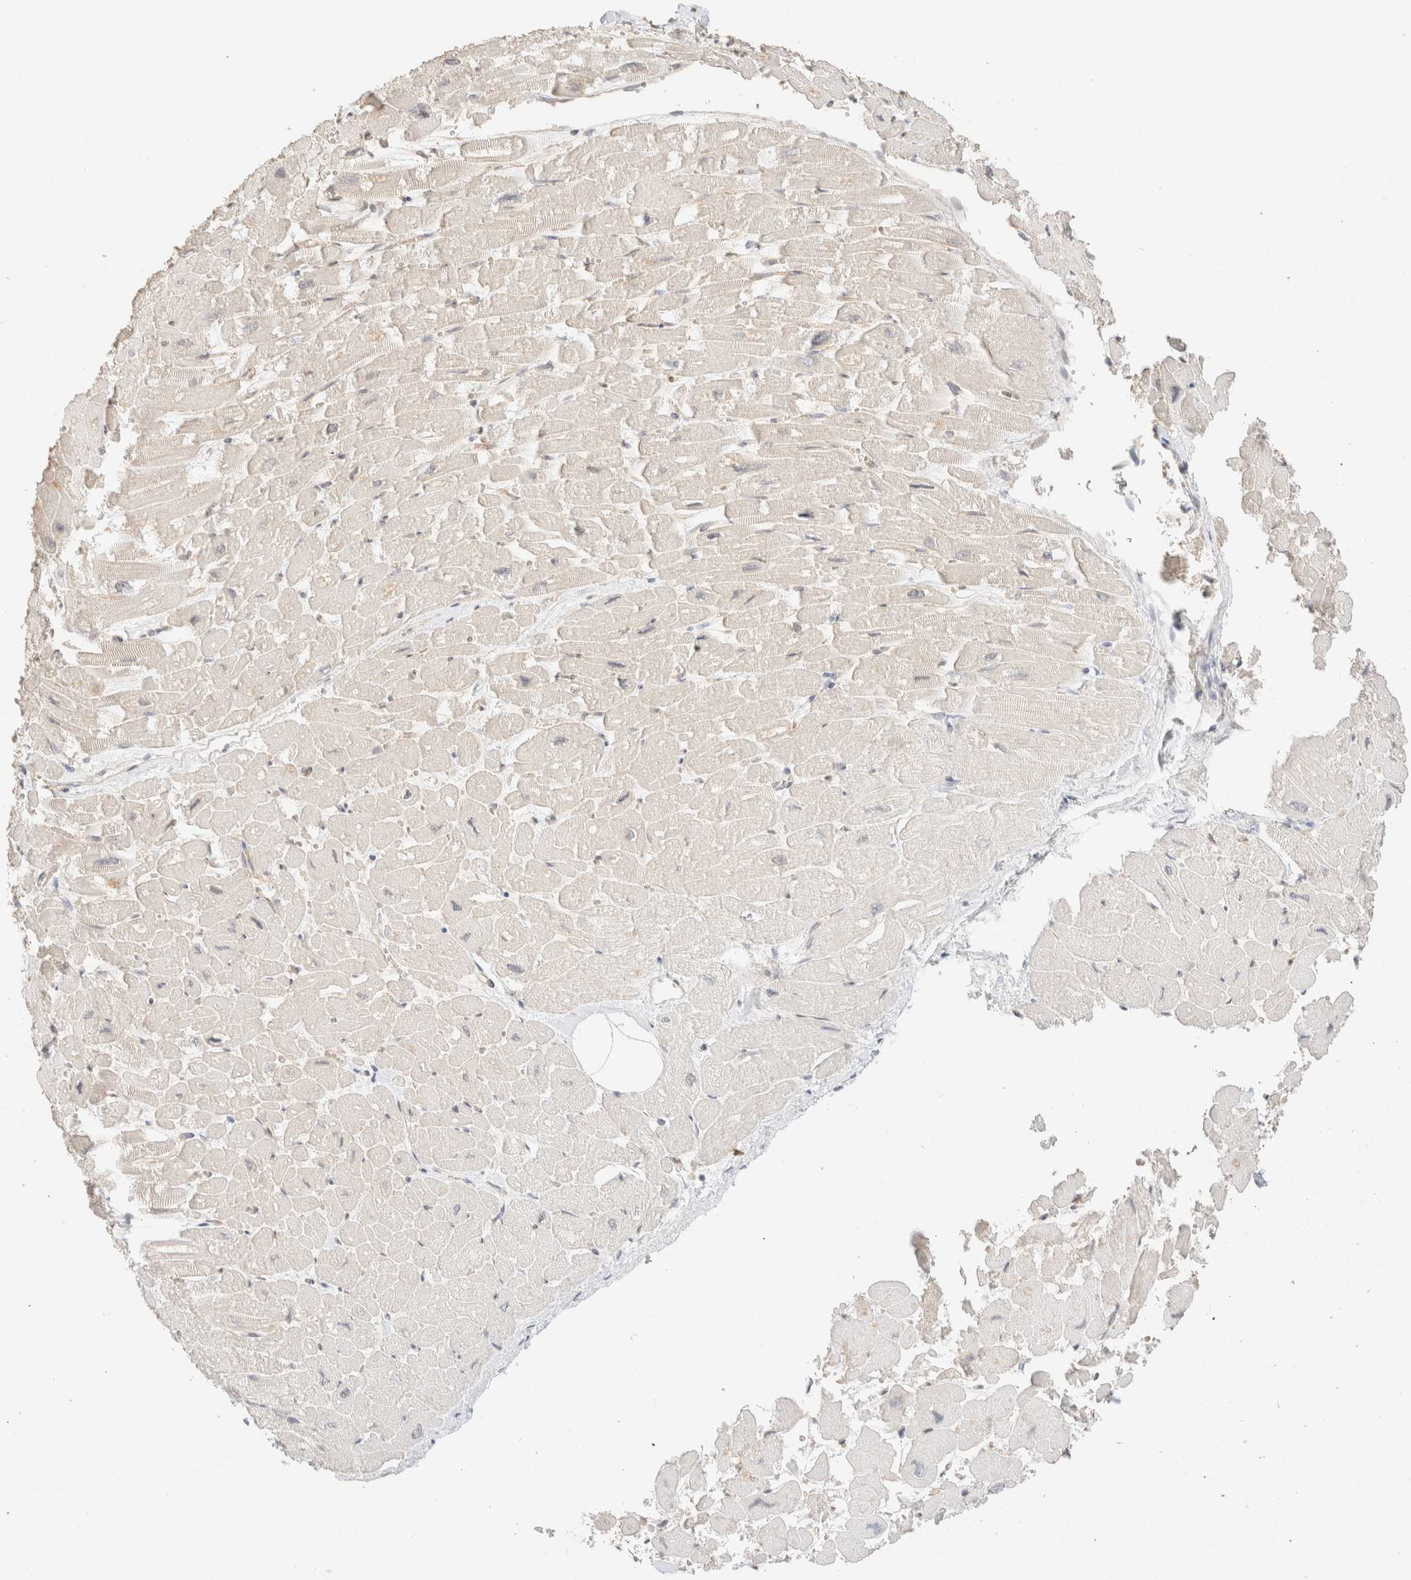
{"staining": {"intensity": "moderate", "quantity": "<25%", "location": "cytoplasmic/membranous"}, "tissue": "heart muscle", "cell_type": "Cardiomyocytes", "image_type": "normal", "snomed": [{"axis": "morphology", "description": "Normal tissue, NOS"}, {"axis": "topography", "description": "Heart"}], "caption": "Brown immunohistochemical staining in unremarkable heart muscle displays moderate cytoplasmic/membranous positivity in approximately <25% of cardiomyocytes. (brown staining indicates protein expression, while blue staining denotes nuclei).", "gene": "CSNK1E", "patient": {"sex": "male", "age": 54}}